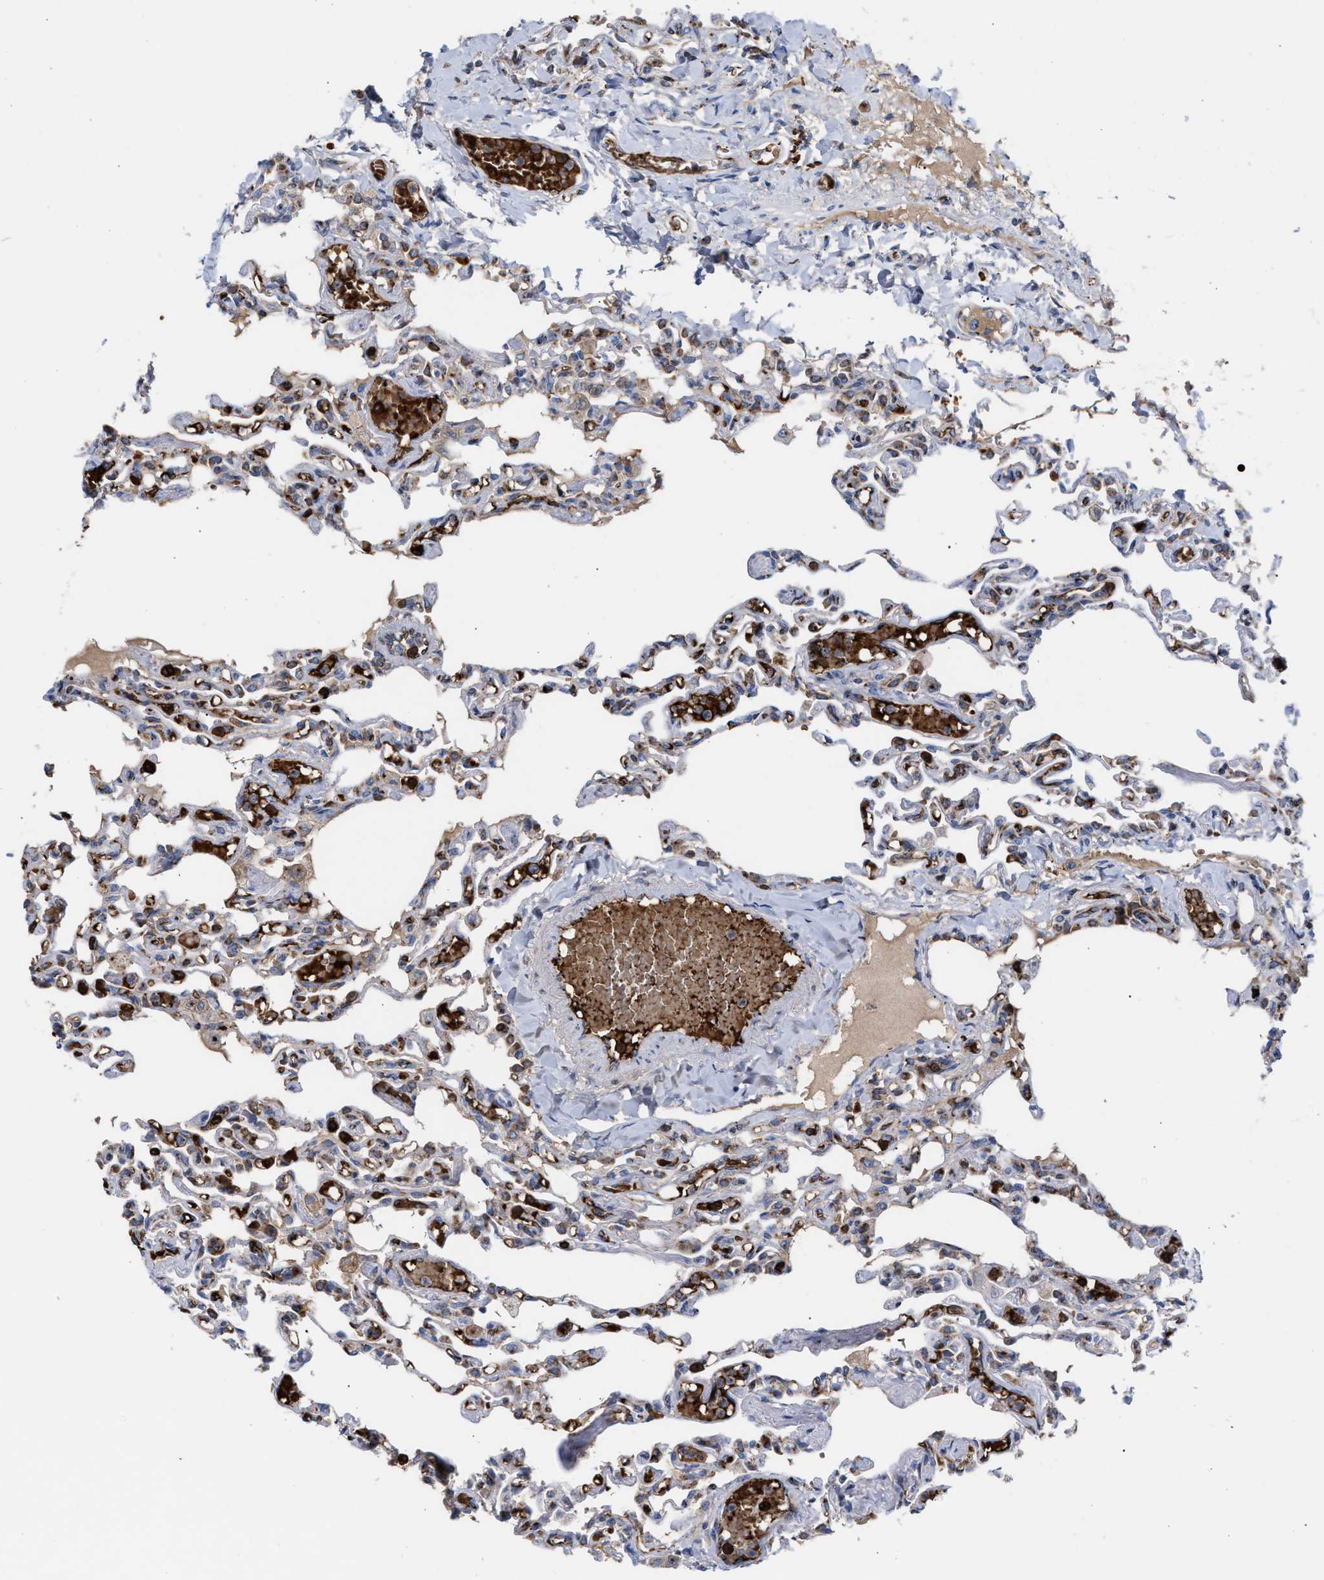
{"staining": {"intensity": "moderate", "quantity": "25%-75%", "location": "cytoplasmic/membranous"}, "tissue": "lung", "cell_type": "Alveolar cells", "image_type": "normal", "snomed": [{"axis": "morphology", "description": "Normal tissue, NOS"}, {"axis": "topography", "description": "Lung"}], "caption": "Immunohistochemical staining of benign human lung shows medium levels of moderate cytoplasmic/membranous staining in about 25%-75% of alveolar cells. (IHC, brightfield microscopy, high magnification).", "gene": "CCL2", "patient": {"sex": "male", "age": 21}}